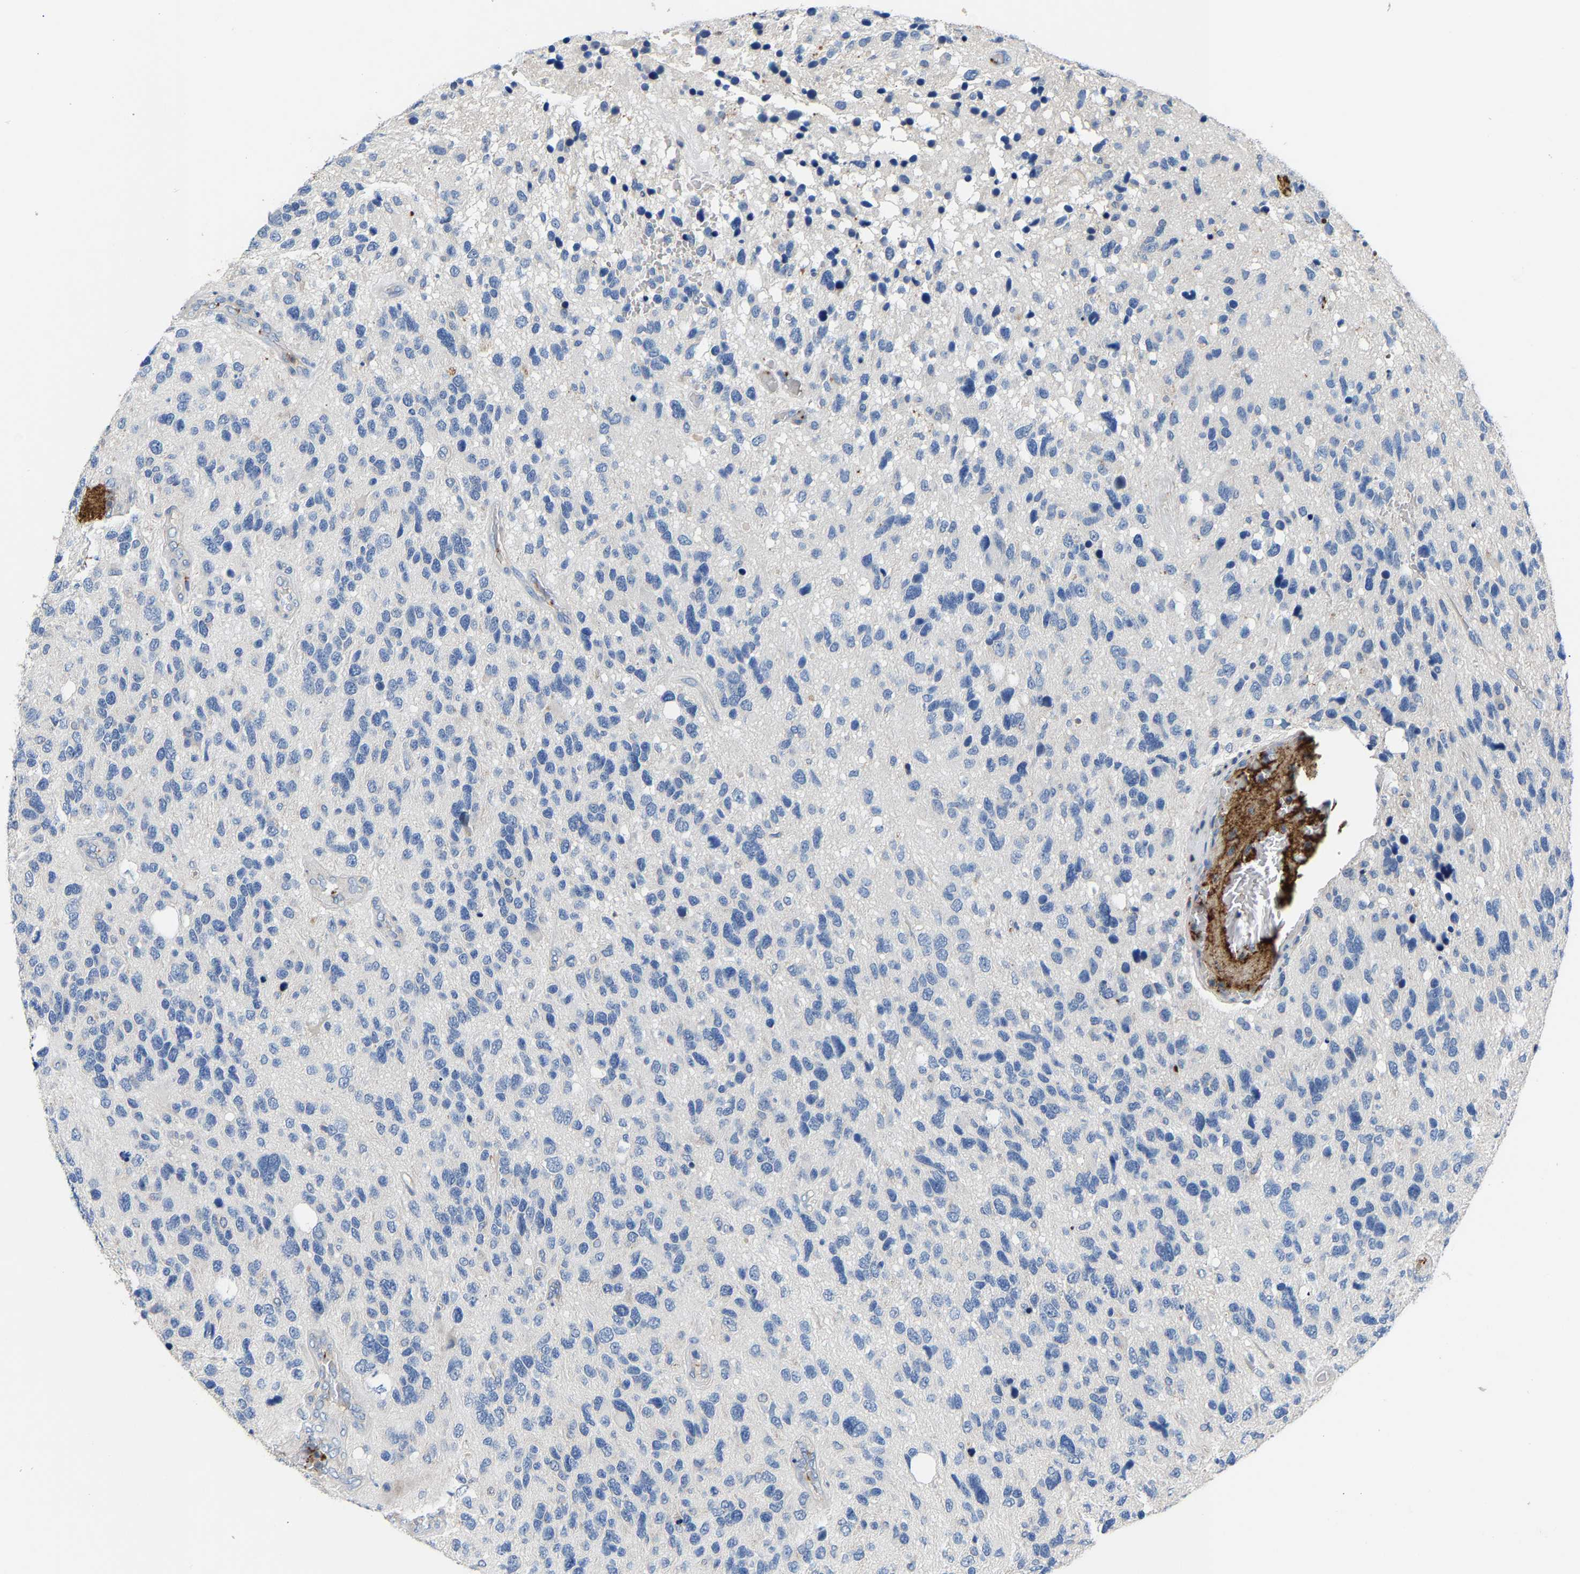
{"staining": {"intensity": "negative", "quantity": "none", "location": "none"}, "tissue": "glioma", "cell_type": "Tumor cells", "image_type": "cancer", "snomed": [{"axis": "morphology", "description": "Glioma, malignant, High grade"}, {"axis": "topography", "description": "Brain"}], "caption": "IHC micrograph of human glioma stained for a protein (brown), which shows no staining in tumor cells.", "gene": "CCDC171", "patient": {"sex": "female", "age": 58}}